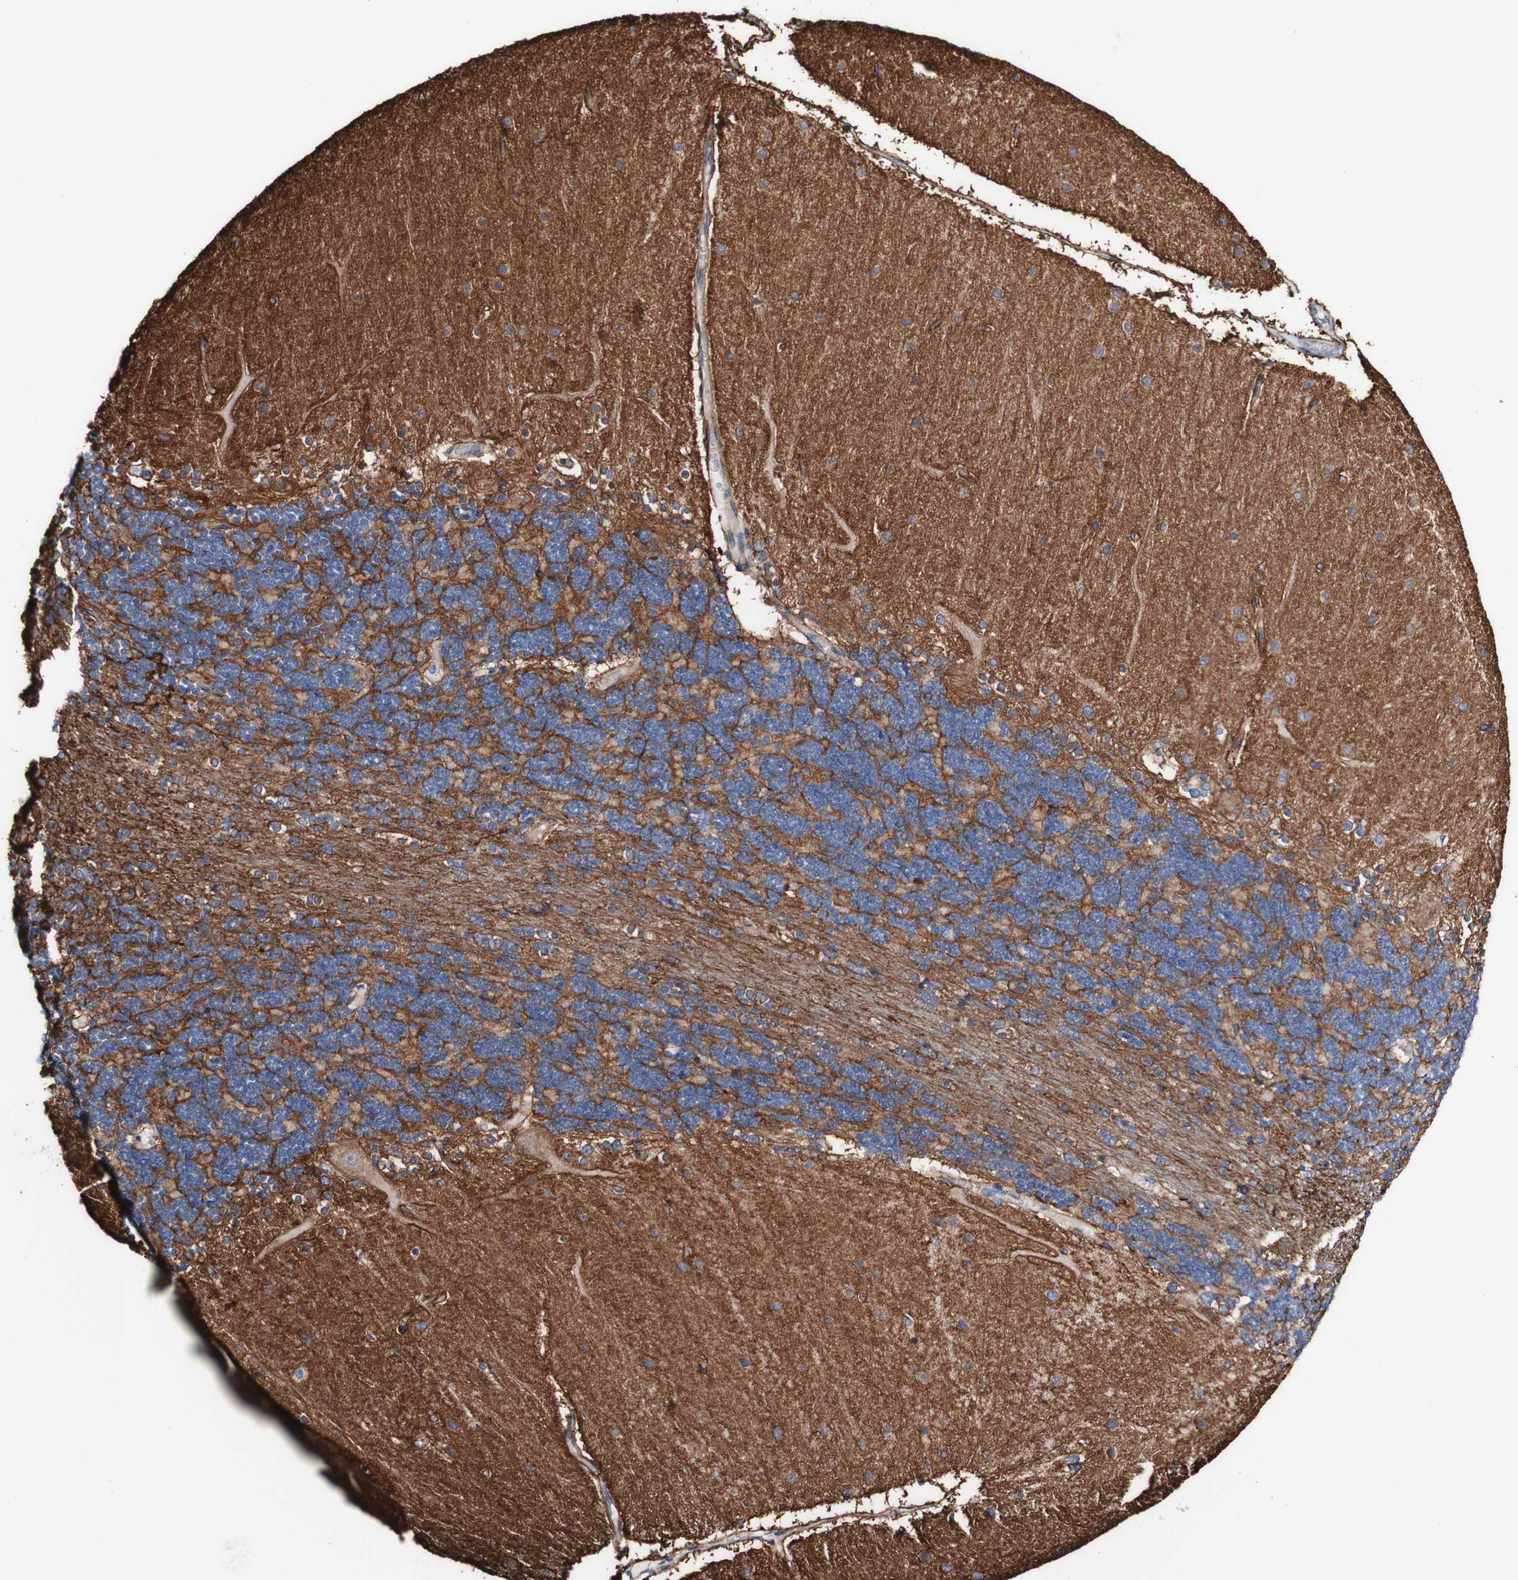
{"staining": {"intensity": "moderate", "quantity": ">75%", "location": "cytoplasmic/membranous"}, "tissue": "cerebellum", "cell_type": "Cells in granular layer", "image_type": "normal", "snomed": [{"axis": "morphology", "description": "Normal tissue, NOS"}, {"axis": "topography", "description": "Cerebellum"}], "caption": "DAB (3,3'-diaminobenzidine) immunohistochemical staining of benign human cerebellum reveals moderate cytoplasmic/membranous protein positivity in approximately >75% of cells in granular layer.", "gene": "LRIG3", "patient": {"sex": "female", "age": 54}}